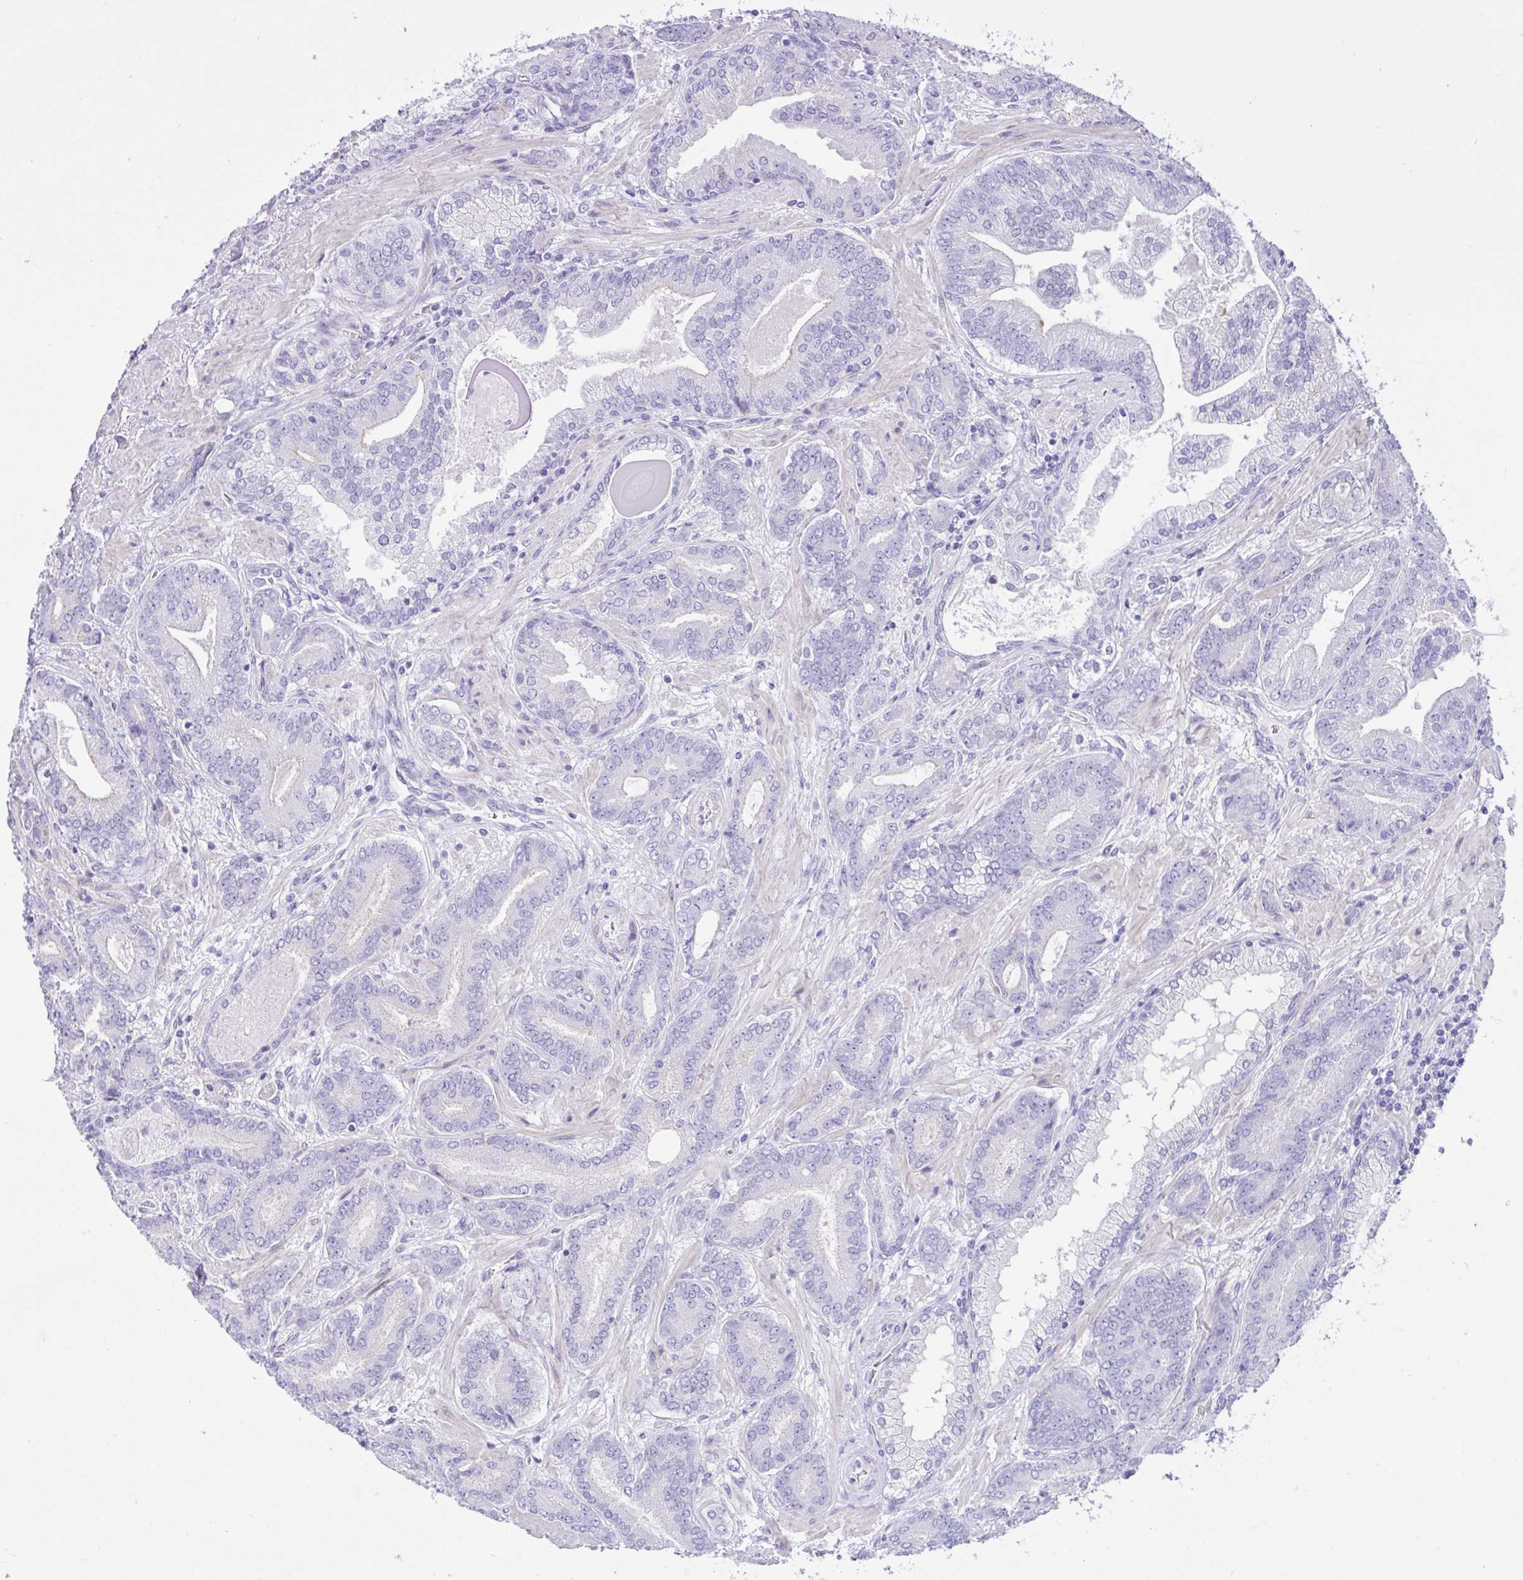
{"staining": {"intensity": "negative", "quantity": "none", "location": "none"}, "tissue": "prostate cancer", "cell_type": "Tumor cells", "image_type": "cancer", "snomed": [{"axis": "morphology", "description": "Adenocarcinoma, High grade"}, {"axis": "topography", "description": "Prostate"}], "caption": "An IHC photomicrograph of prostate high-grade adenocarcinoma is shown. There is no staining in tumor cells of prostate high-grade adenocarcinoma.", "gene": "REEP1", "patient": {"sex": "male", "age": 62}}